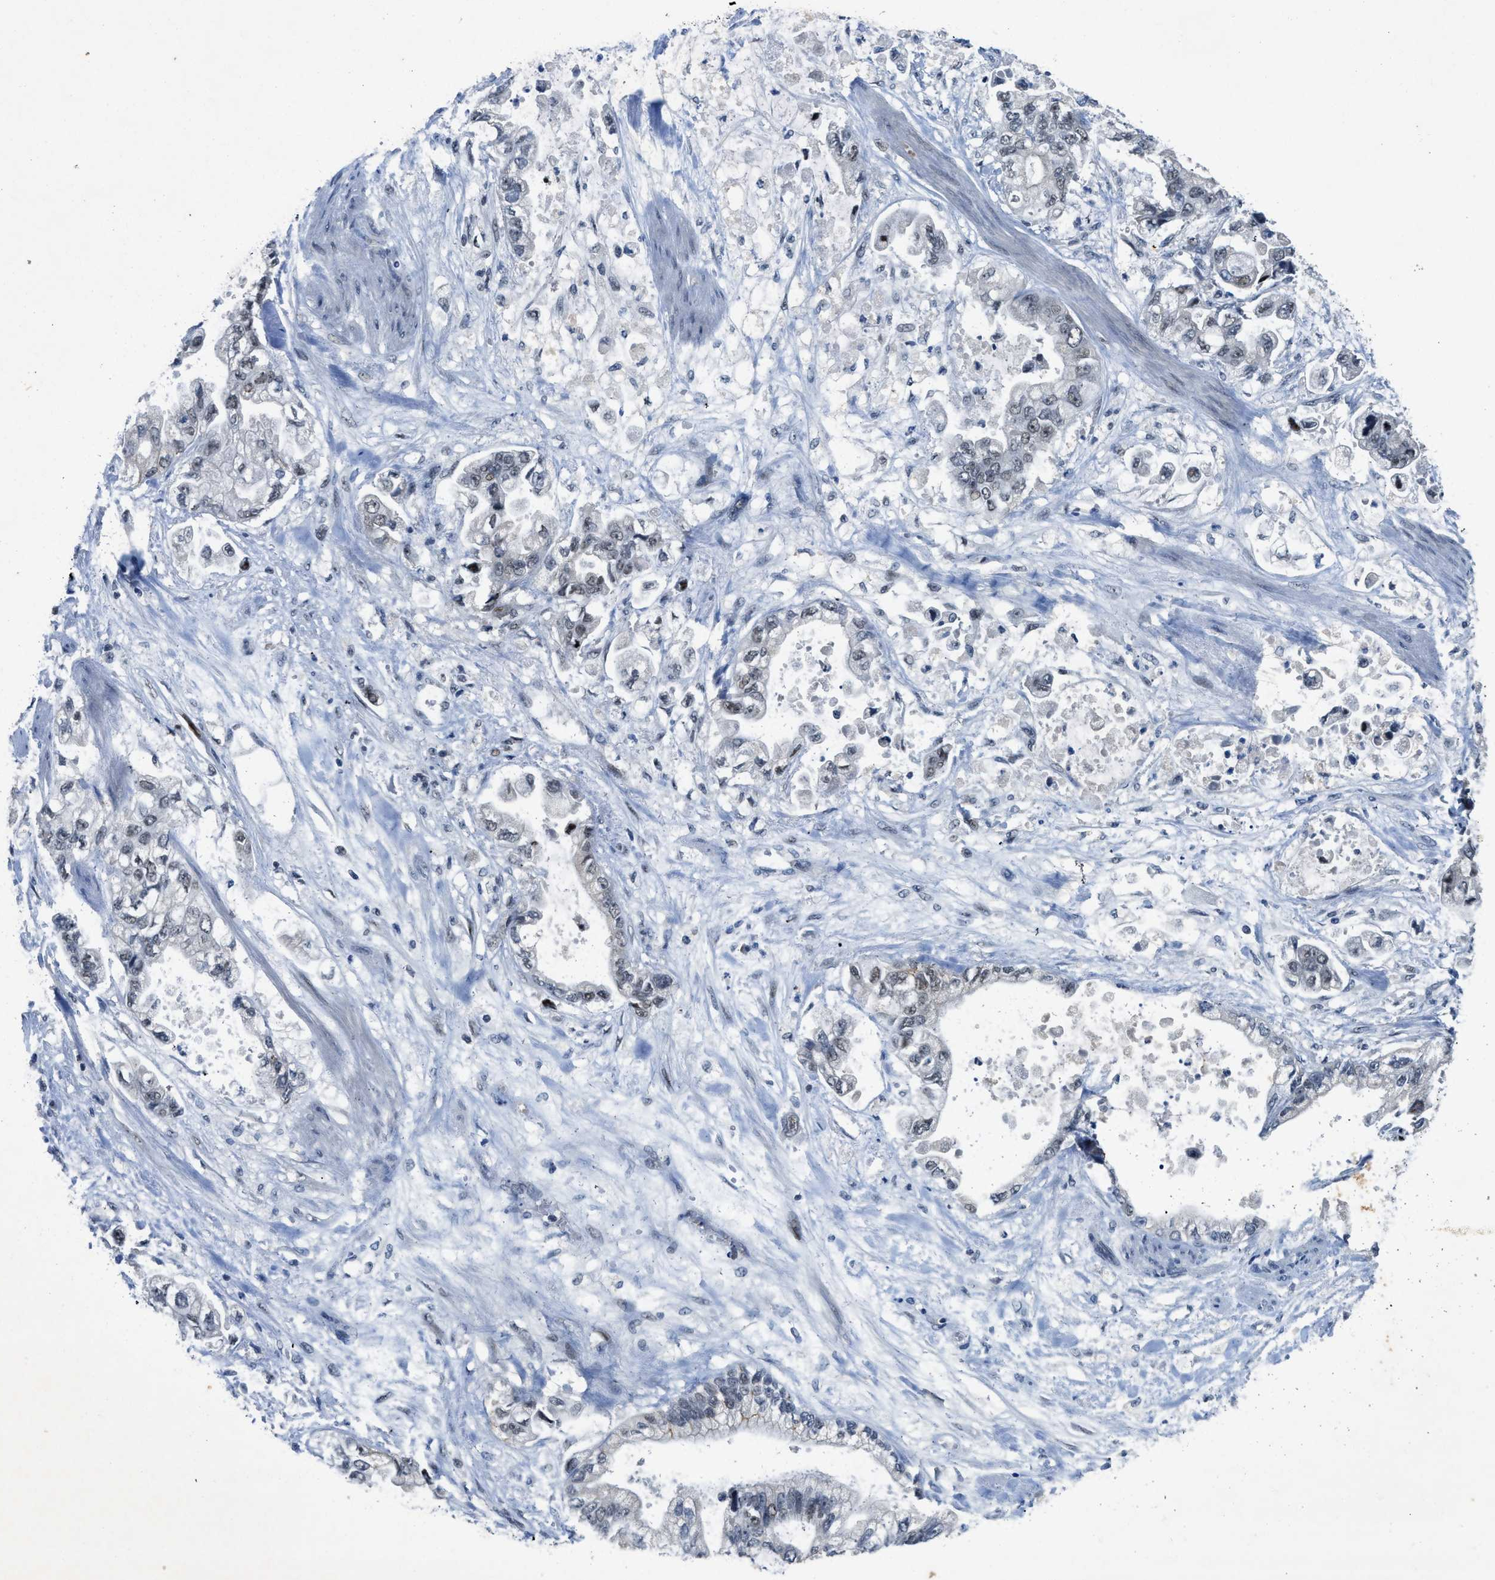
{"staining": {"intensity": "negative", "quantity": "none", "location": "none"}, "tissue": "stomach cancer", "cell_type": "Tumor cells", "image_type": "cancer", "snomed": [{"axis": "morphology", "description": "Normal tissue, NOS"}, {"axis": "morphology", "description": "Adenocarcinoma, NOS"}, {"axis": "topography", "description": "Stomach"}], "caption": "A high-resolution photomicrograph shows IHC staining of stomach cancer, which shows no significant positivity in tumor cells.", "gene": "SLCO2A1", "patient": {"sex": "male", "age": 62}}